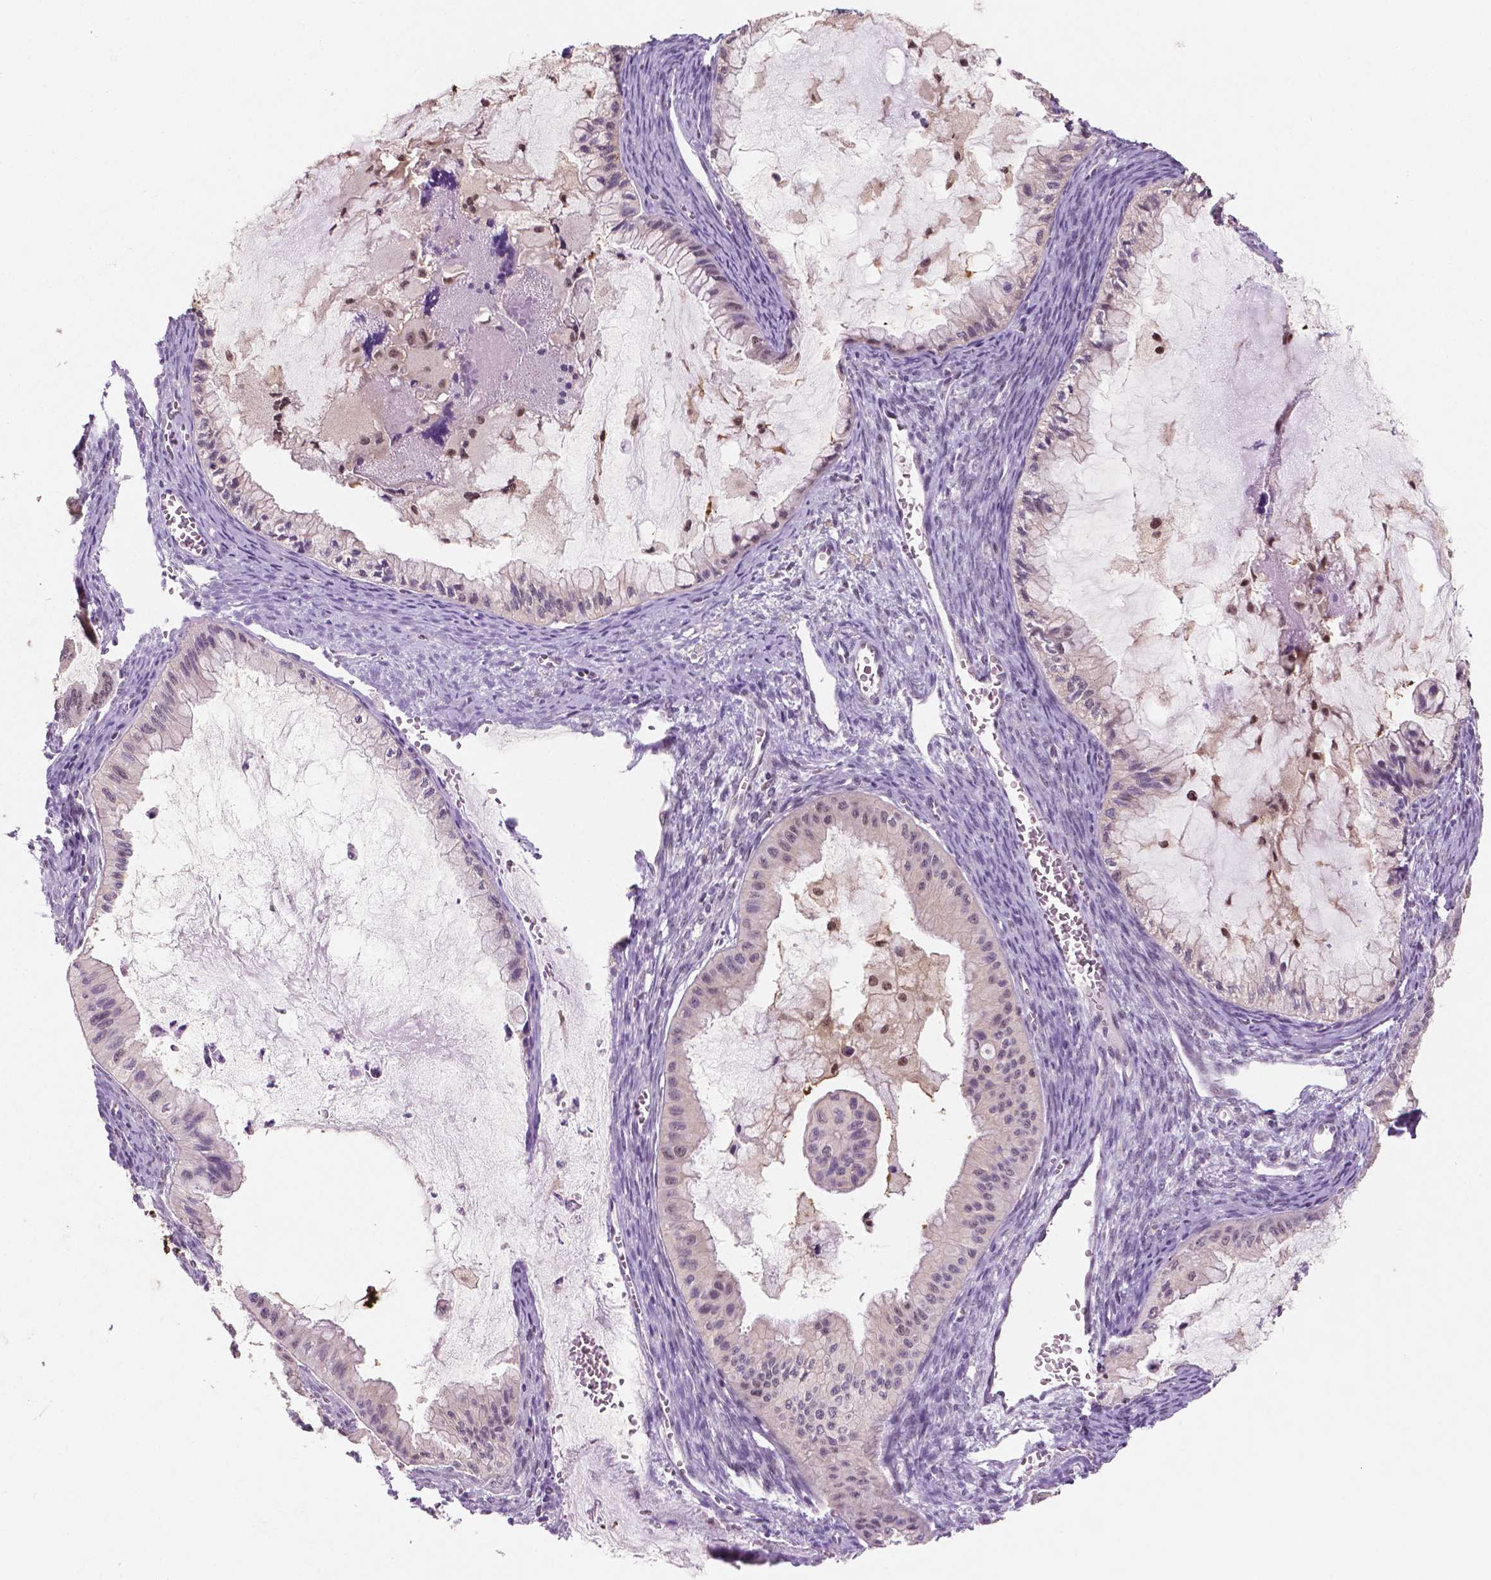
{"staining": {"intensity": "negative", "quantity": "none", "location": "none"}, "tissue": "ovarian cancer", "cell_type": "Tumor cells", "image_type": "cancer", "snomed": [{"axis": "morphology", "description": "Cystadenocarcinoma, mucinous, NOS"}, {"axis": "topography", "description": "Ovary"}], "caption": "IHC of human ovarian mucinous cystadenocarcinoma displays no expression in tumor cells.", "gene": "PER2", "patient": {"sex": "female", "age": 72}}